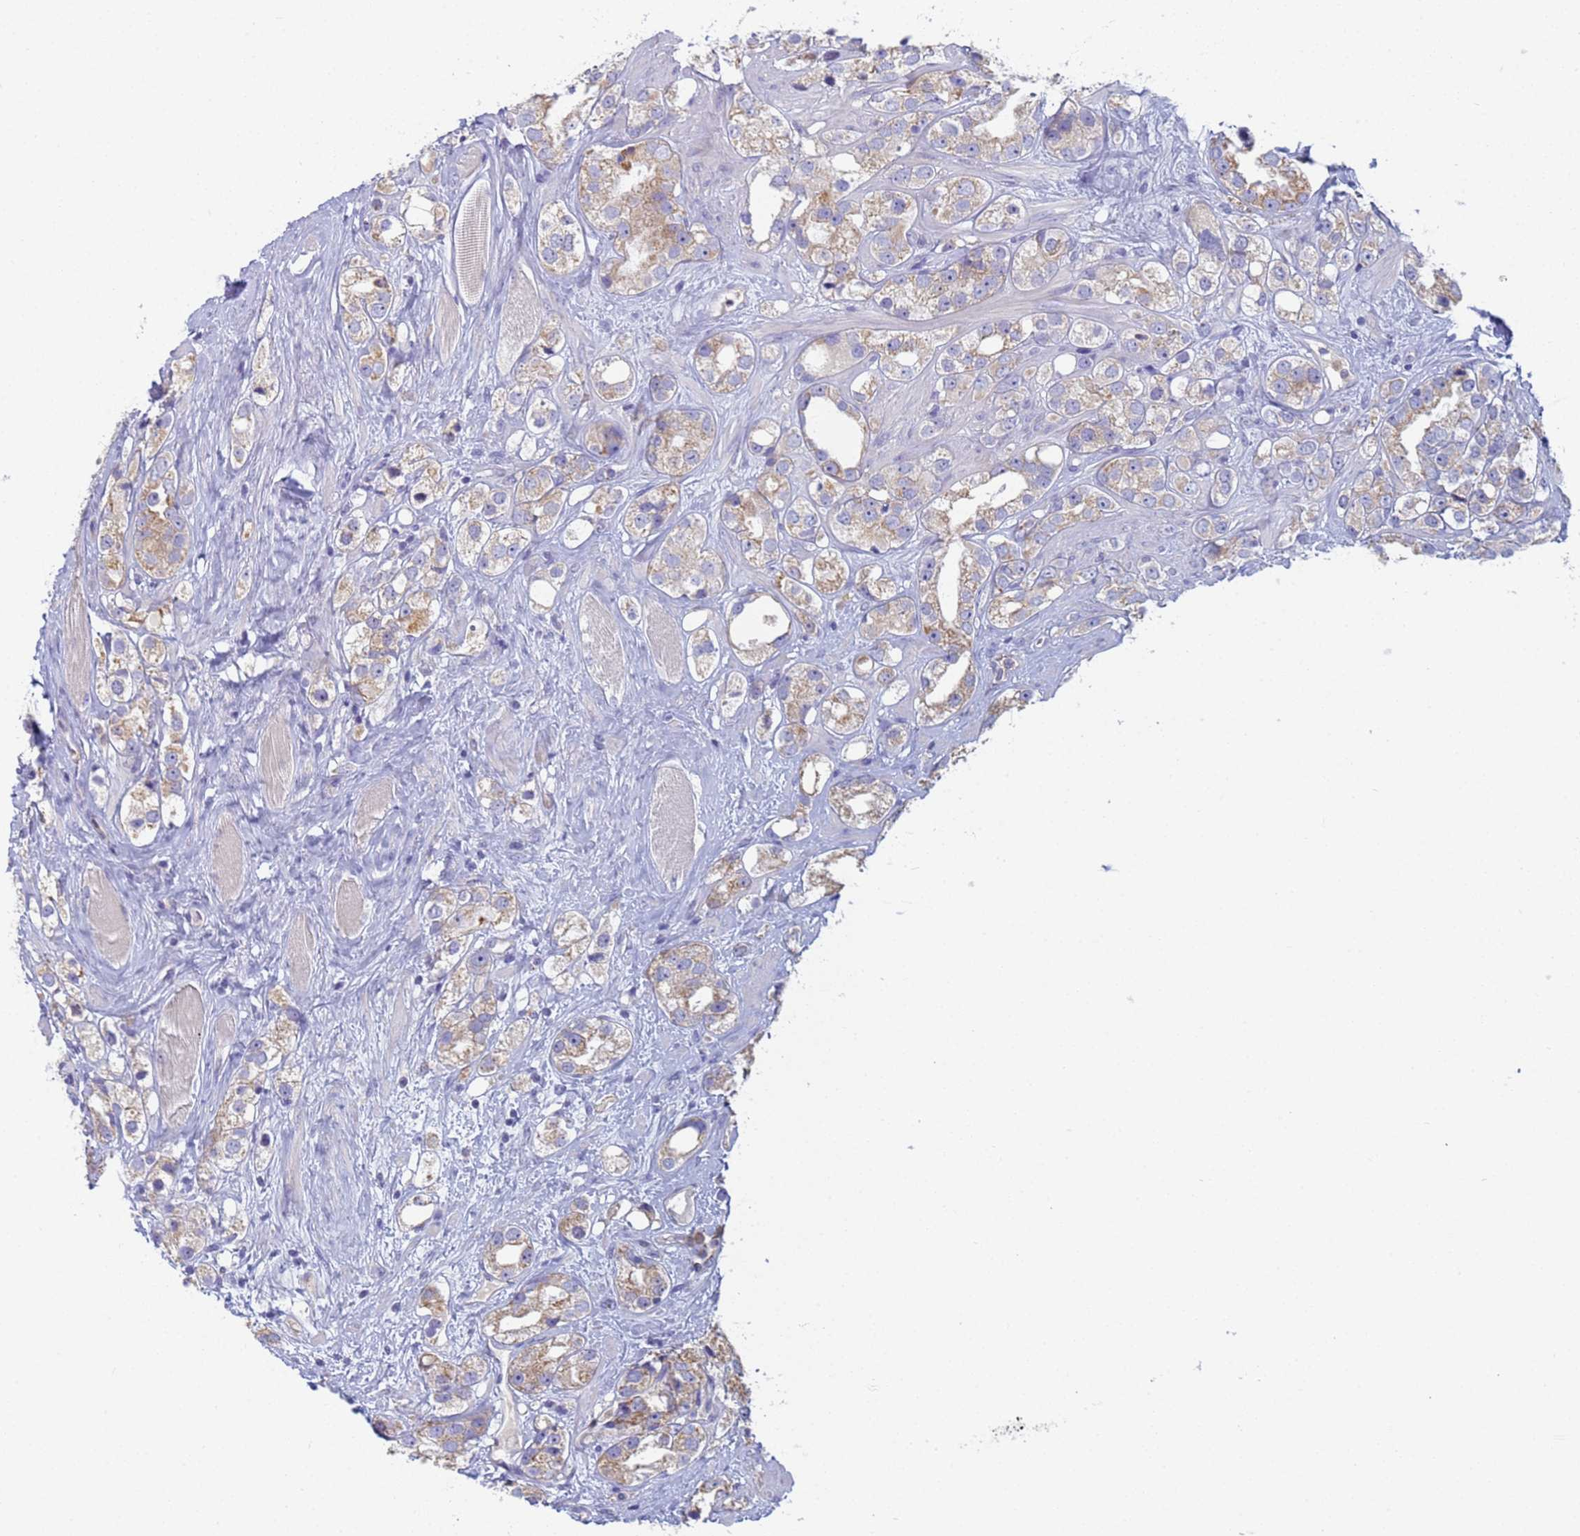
{"staining": {"intensity": "weak", "quantity": ">75%", "location": "cytoplasmic/membranous"}, "tissue": "prostate cancer", "cell_type": "Tumor cells", "image_type": "cancer", "snomed": [{"axis": "morphology", "description": "Adenocarcinoma, NOS"}, {"axis": "topography", "description": "Prostate"}], "caption": "Immunohistochemistry (IHC) micrograph of neoplastic tissue: prostate cancer (adenocarcinoma) stained using IHC reveals low levels of weak protein expression localized specifically in the cytoplasmic/membranous of tumor cells, appearing as a cytoplasmic/membranous brown color.", "gene": "CR1", "patient": {"sex": "male", "age": 79}}